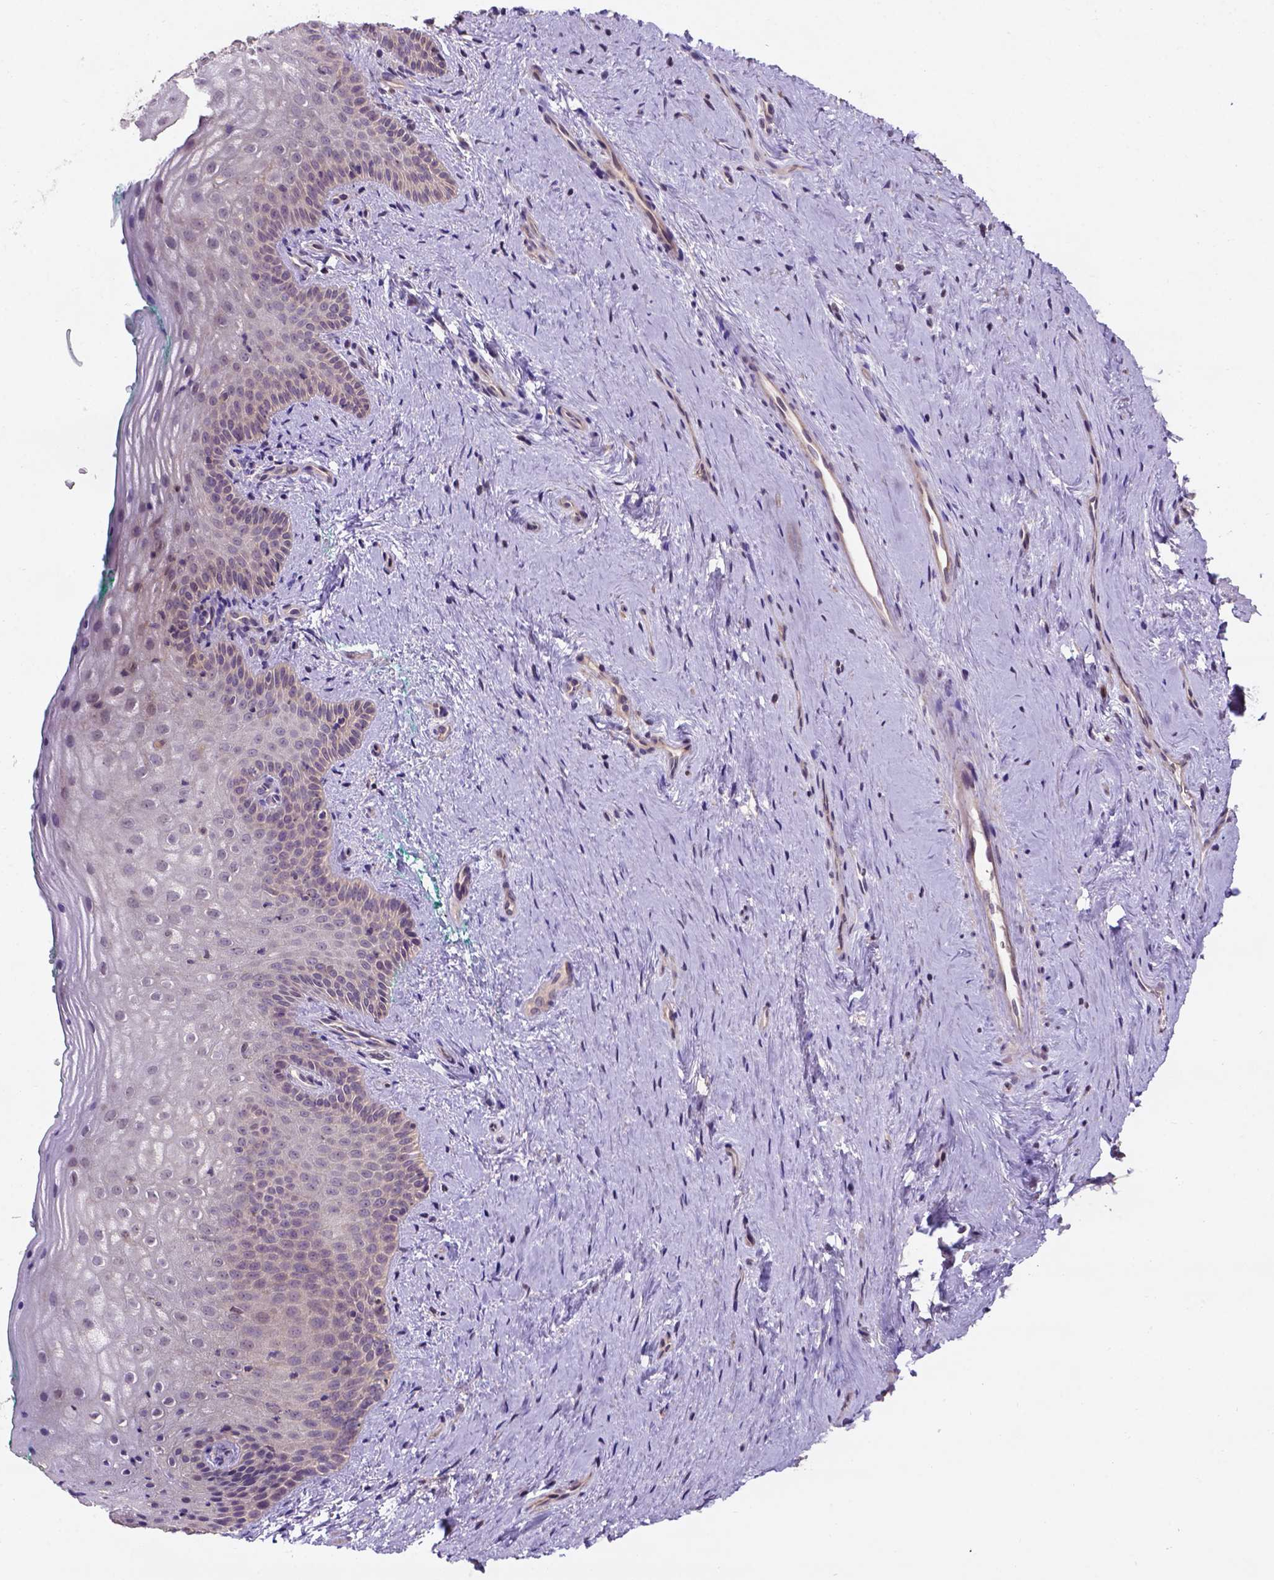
{"staining": {"intensity": "negative", "quantity": "none", "location": "none"}, "tissue": "vagina", "cell_type": "Squamous epithelial cells", "image_type": "normal", "snomed": [{"axis": "morphology", "description": "Normal tissue, NOS"}, {"axis": "topography", "description": "Vagina"}], "caption": "Normal vagina was stained to show a protein in brown. There is no significant staining in squamous epithelial cells. (Stains: DAB IHC with hematoxylin counter stain, Microscopy: brightfield microscopy at high magnification).", "gene": "KBTBD8", "patient": {"sex": "female", "age": 45}}